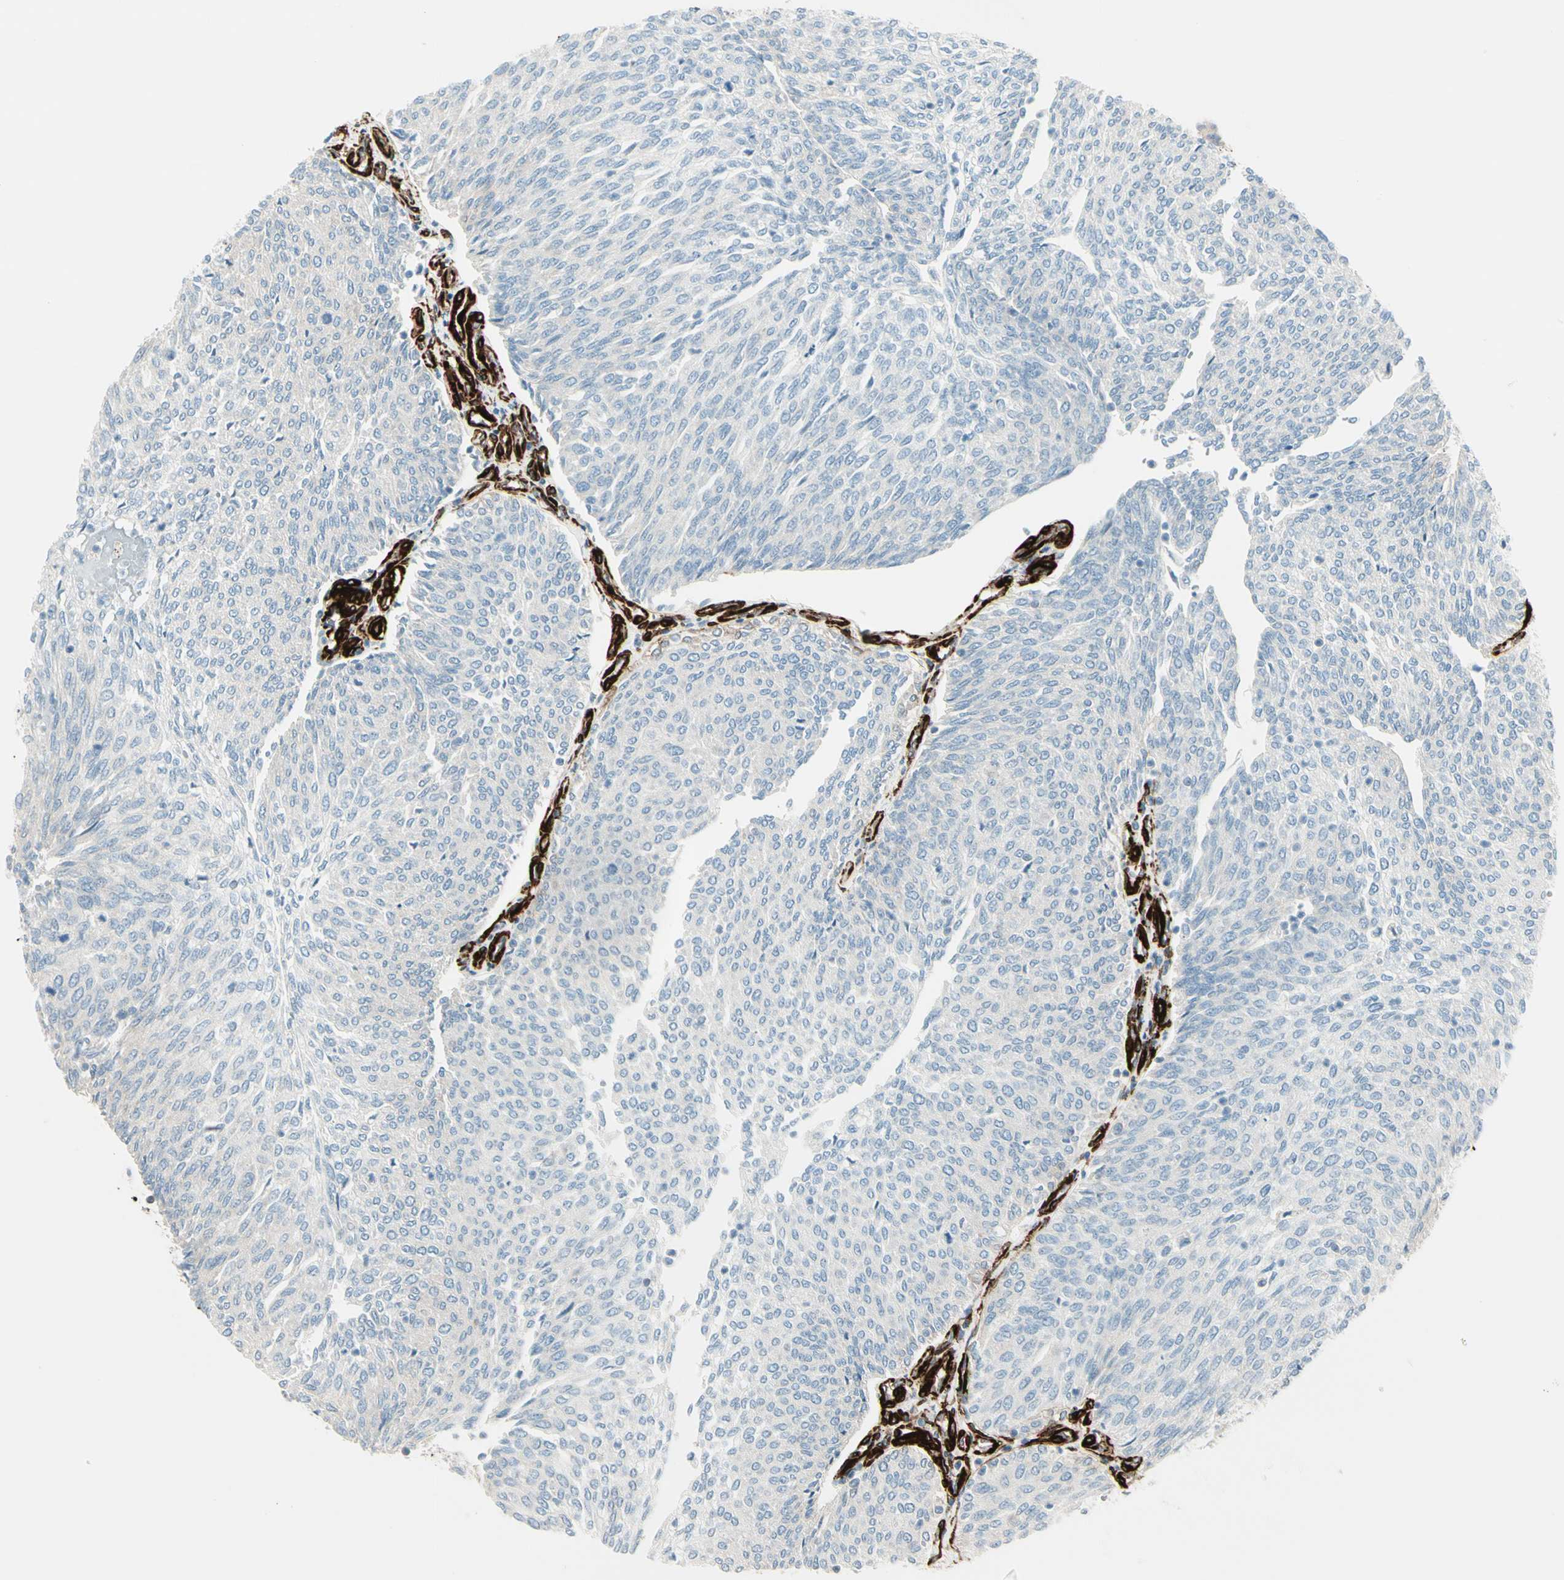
{"staining": {"intensity": "negative", "quantity": "none", "location": "none"}, "tissue": "urothelial cancer", "cell_type": "Tumor cells", "image_type": "cancer", "snomed": [{"axis": "morphology", "description": "Urothelial carcinoma, Low grade"}, {"axis": "topography", "description": "Urinary bladder"}], "caption": "Human urothelial cancer stained for a protein using immunohistochemistry (IHC) reveals no staining in tumor cells.", "gene": "CALD1", "patient": {"sex": "female", "age": 79}}